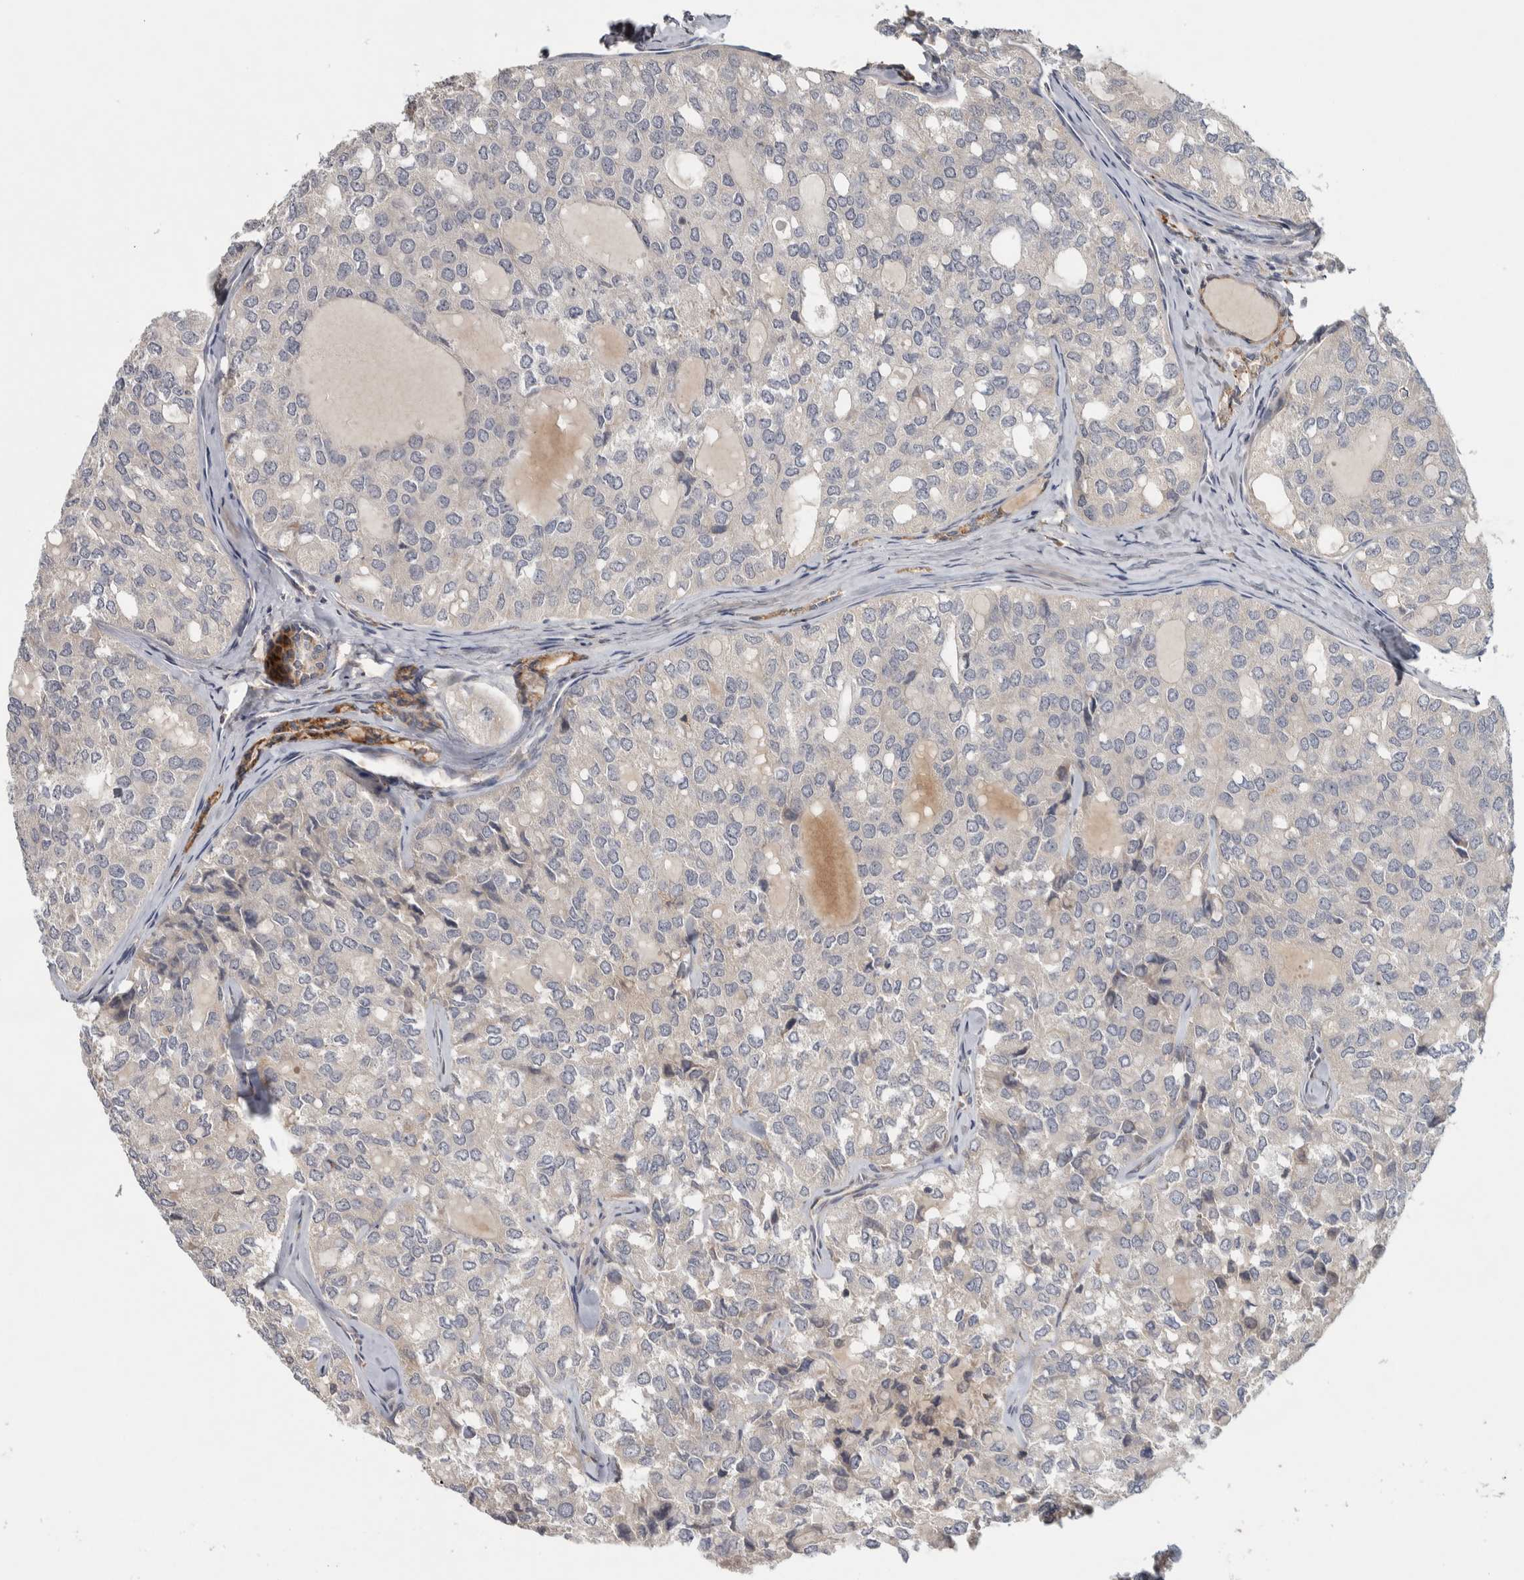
{"staining": {"intensity": "negative", "quantity": "none", "location": "none"}, "tissue": "thyroid cancer", "cell_type": "Tumor cells", "image_type": "cancer", "snomed": [{"axis": "morphology", "description": "Follicular adenoma carcinoma, NOS"}, {"axis": "topography", "description": "Thyroid gland"}], "caption": "Thyroid cancer was stained to show a protein in brown. There is no significant positivity in tumor cells.", "gene": "ADPRM", "patient": {"sex": "male", "age": 75}}